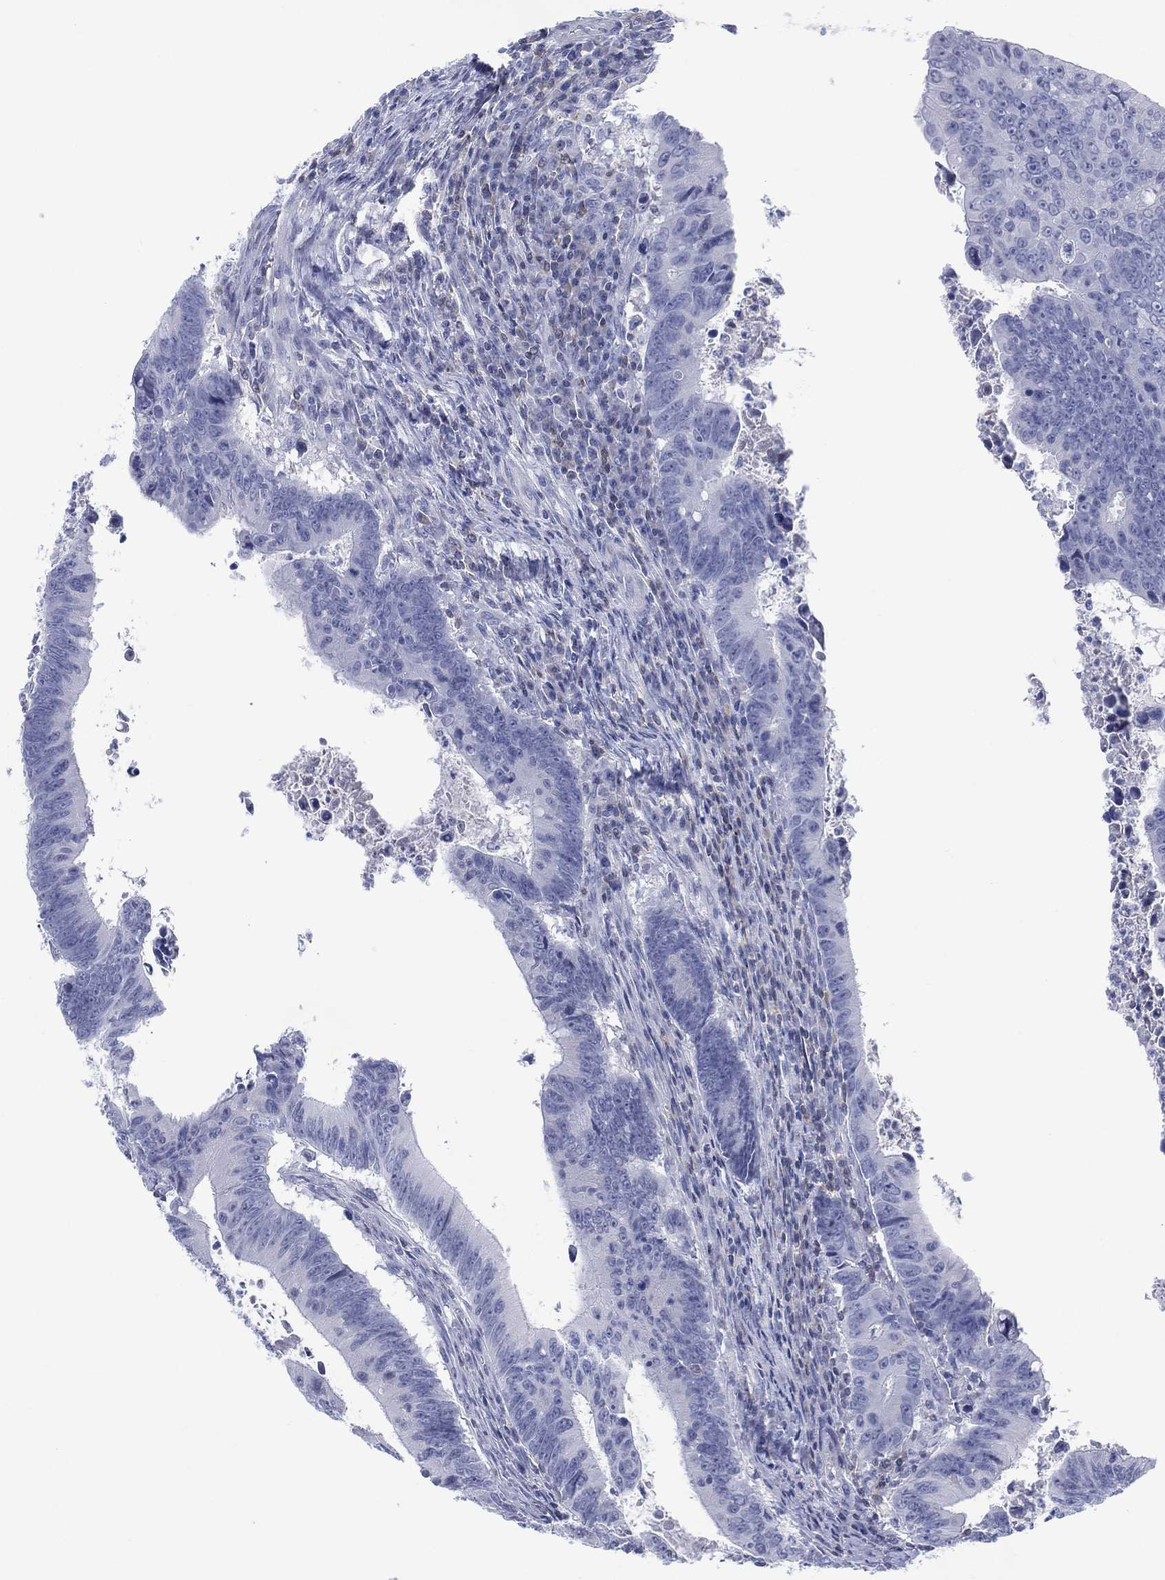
{"staining": {"intensity": "negative", "quantity": "none", "location": "none"}, "tissue": "colorectal cancer", "cell_type": "Tumor cells", "image_type": "cancer", "snomed": [{"axis": "morphology", "description": "Adenocarcinoma, NOS"}, {"axis": "topography", "description": "Colon"}], "caption": "Immunohistochemical staining of colorectal cancer shows no significant positivity in tumor cells.", "gene": "SEPTIN1", "patient": {"sex": "female", "age": 87}}